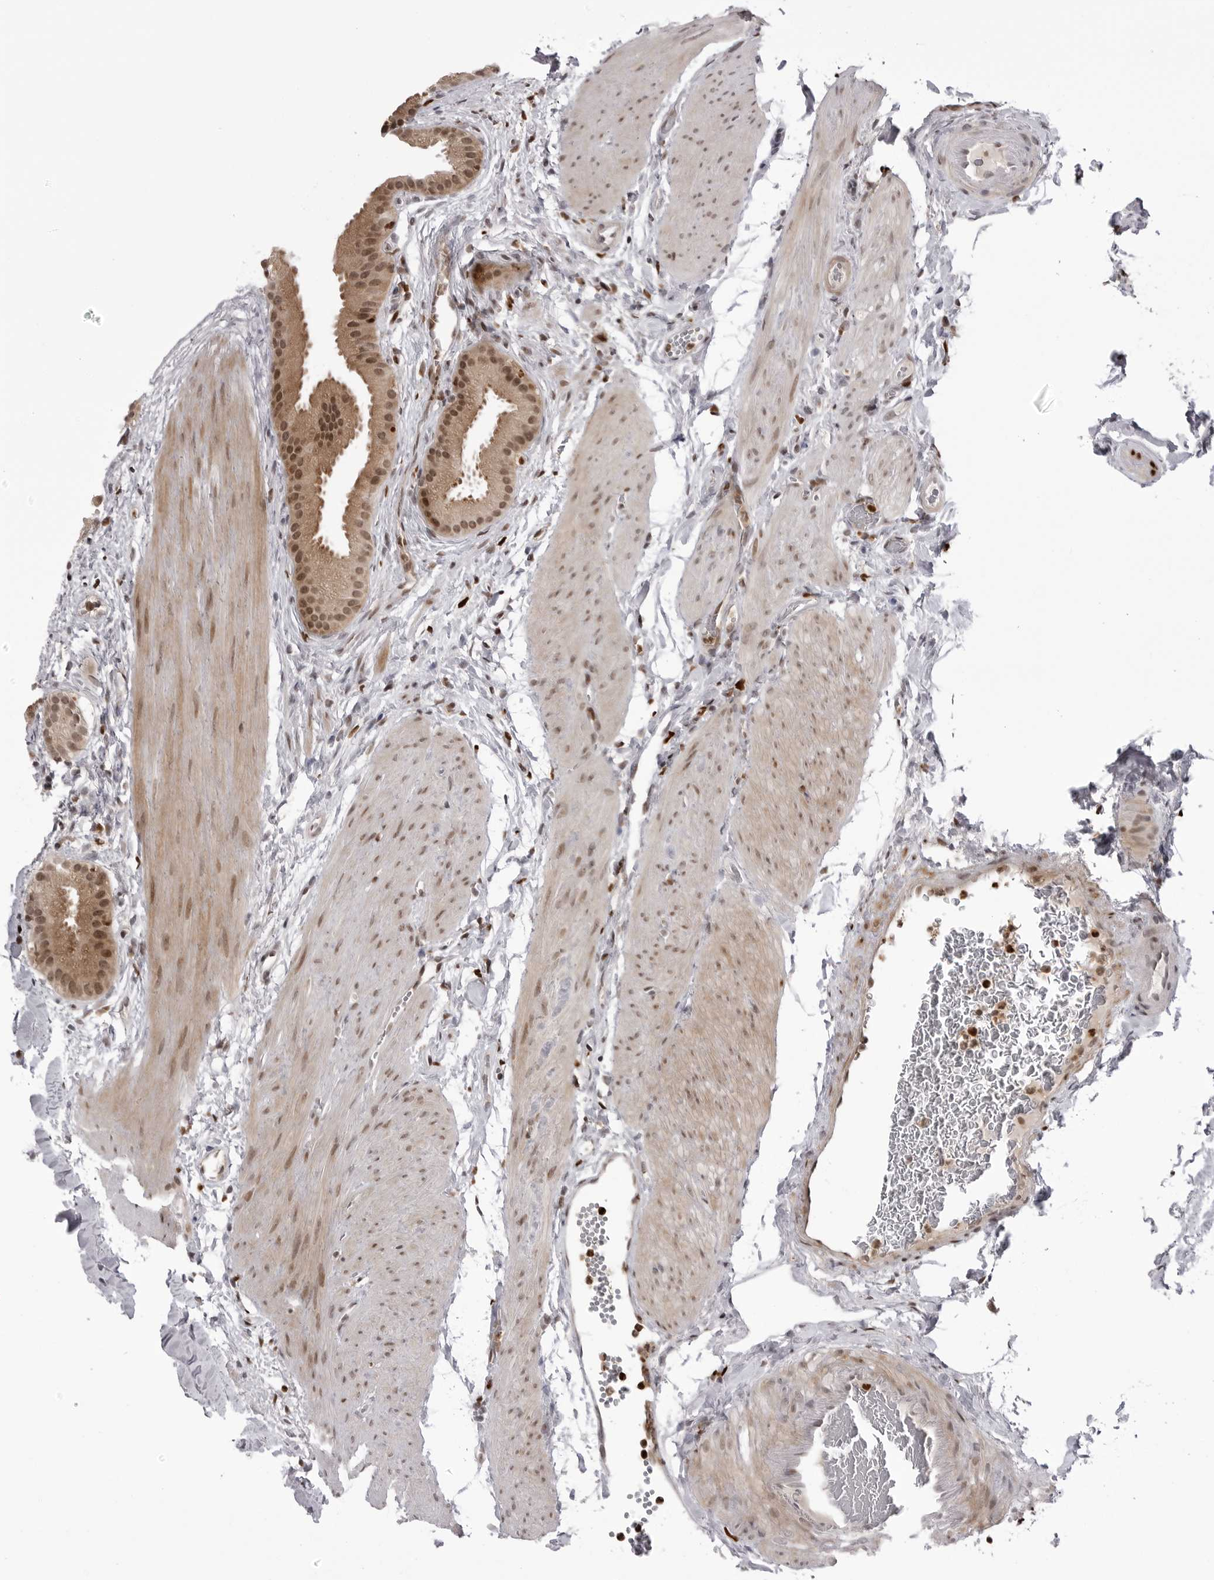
{"staining": {"intensity": "moderate", "quantity": ">75%", "location": "cytoplasmic/membranous,nuclear"}, "tissue": "gallbladder", "cell_type": "Glandular cells", "image_type": "normal", "snomed": [{"axis": "morphology", "description": "Normal tissue, NOS"}, {"axis": "topography", "description": "Gallbladder"}], "caption": "Protein expression by IHC shows moderate cytoplasmic/membranous,nuclear positivity in approximately >75% of glandular cells in normal gallbladder.", "gene": "PTK2B", "patient": {"sex": "female", "age": 64}}